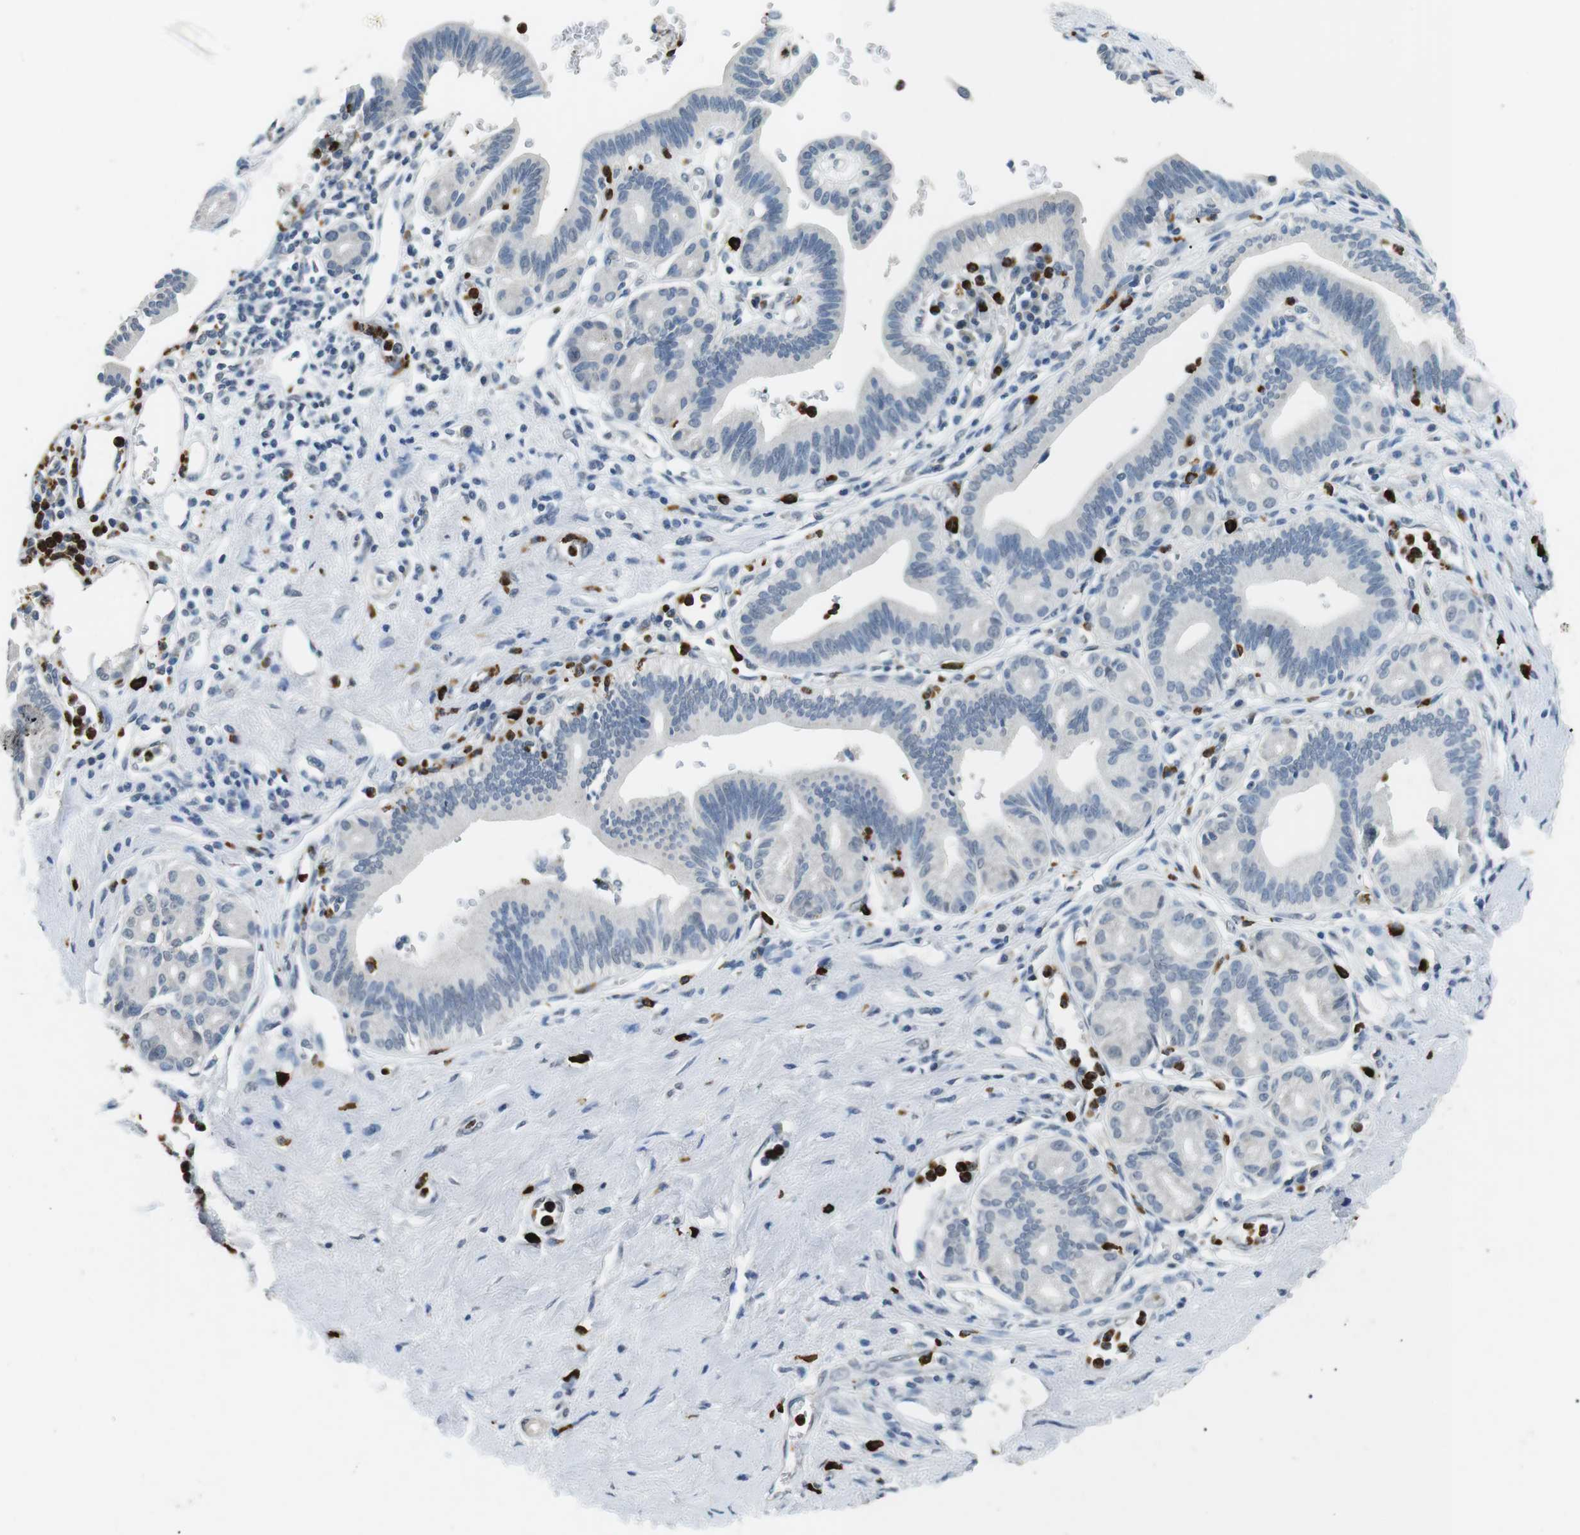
{"staining": {"intensity": "negative", "quantity": "none", "location": "none"}, "tissue": "pancreatic cancer", "cell_type": "Tumor cells", "image_type": "cancer", "snomed": [{"axis": "morphology", "description": "Adenocarcinoma, NOS"}, {"axis": "topography", "description": "Pancreas"}], "caption": "There is no significant positivity in tumor cells of pancreatic cancer (adenocarcinoma).", "gene": "GZMM", "patient": {"sex": "female", "age": 73}}